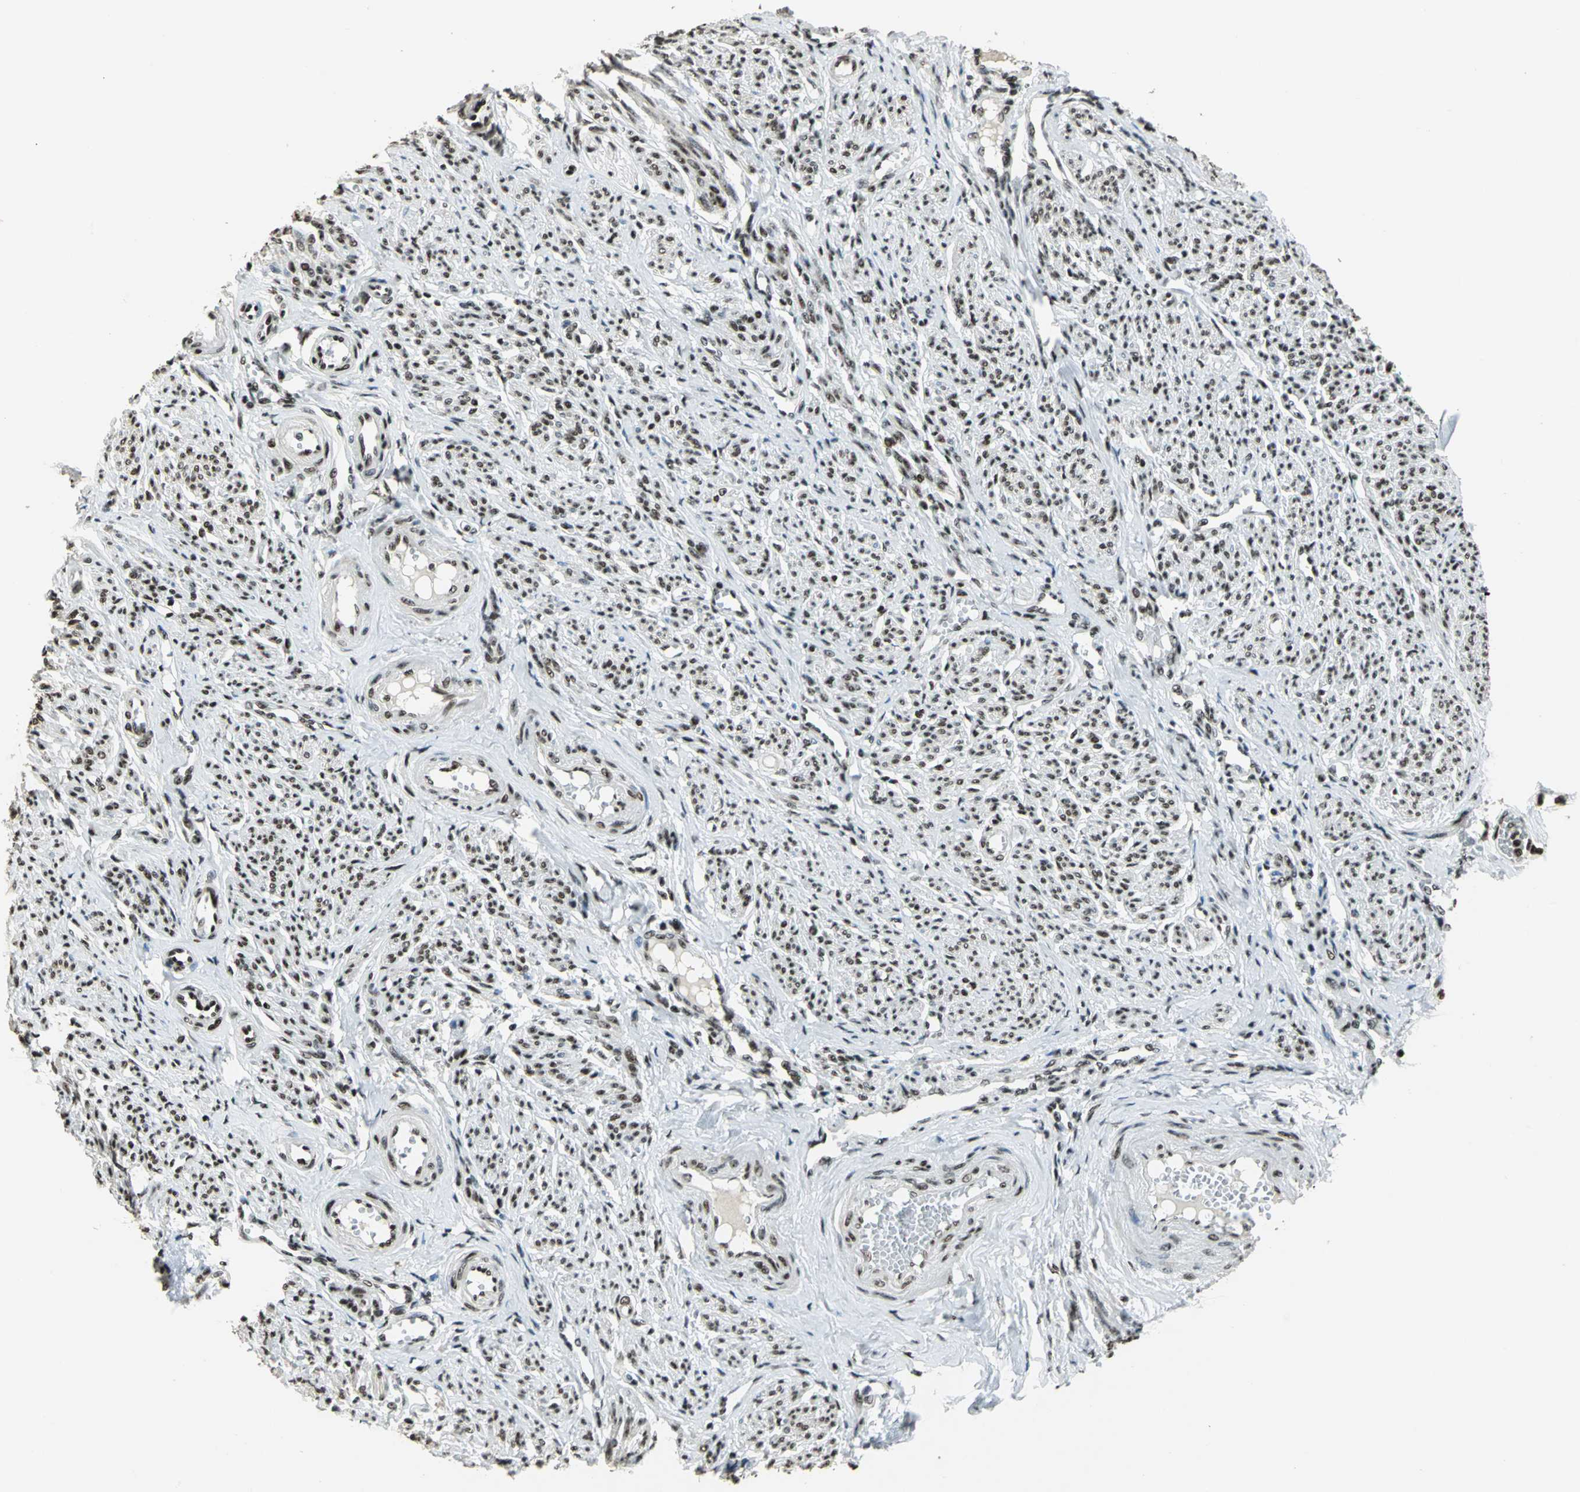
{"staining": {"intensity": "moderate", "quantity": "25%-75%", "location": "cytoplasmic/membranous,nuclear"}, "tissue": "smooth muscle", "cell_type": "Smooth muscle cells", "image_type": "normal", "snomed": [{"axis": "morphology", "description": "Normal tissue, NOS"}, {"axis": "topography", "description": "Smooth muscle"}], "caption": "A brown stain highlights moderate cytoplasmic/membranous,nuclear staining of a protein in smooth muscle cells of benign smooth muscle. (DAB (3,3'-diaminobenzidine) IHC with brightfield microscopy, high magnification).", "gene": "UBTF", "patient": {"sex": "female", "age": 65}}